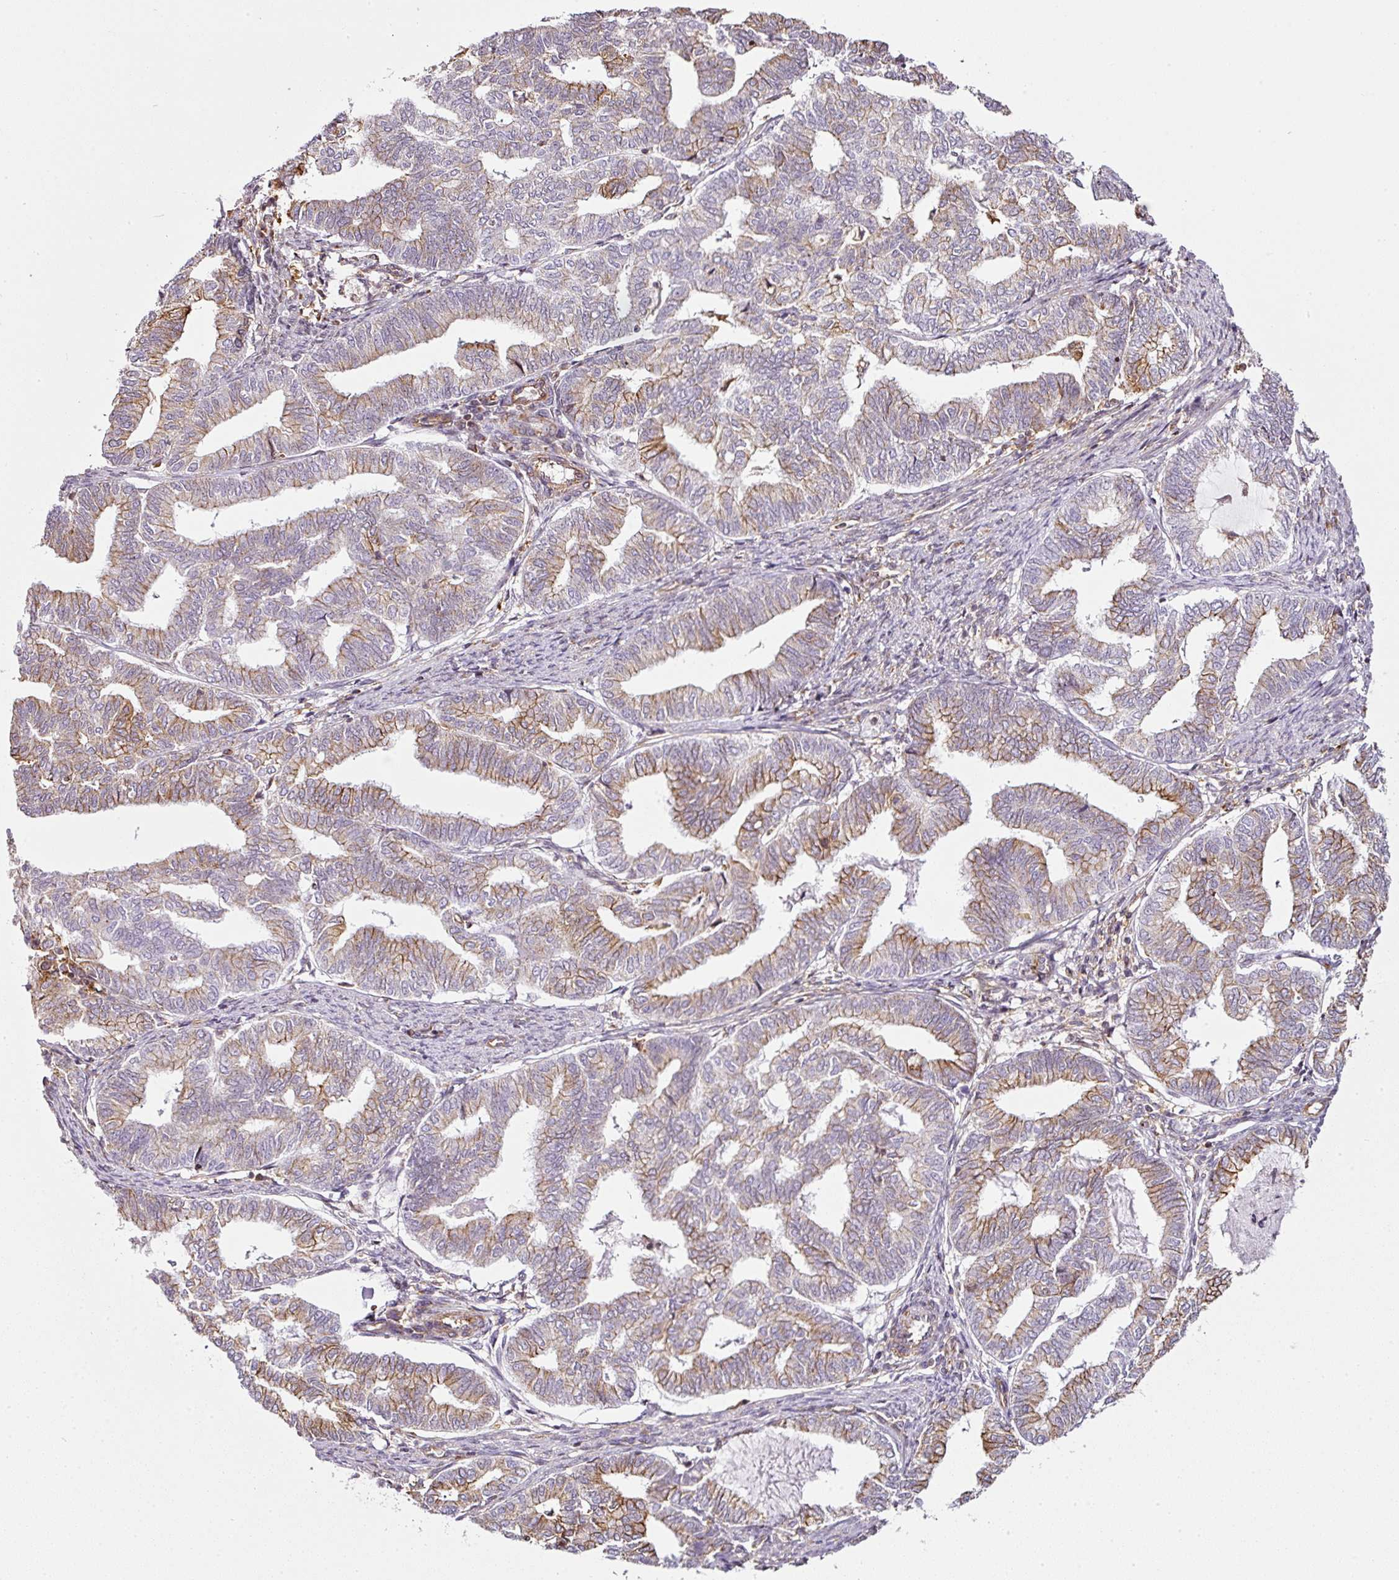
{"staining": {"intensity": "moderate", "quantity": "25%-75%", "location": "cytoplasmic/membranous"}, "tissue": "endometrial cancer", "cell_type": "Tumor cells", "image_type": "cancer", "snomed": [{"axis": "morphology", "description": "Adenocarcinoma, NOS"}, {"axis": "topography", "description": "Endometrium"}], "caption": "Immunohistochemical staining of human adenocarcinoma (endometrial) shows medium levels of moderate cytoplasmic/membranous positivity in approximately 25%-75% of tumor cells.", "gene": "SCNM1", "patient": {"sex": "female", "age": 79}}